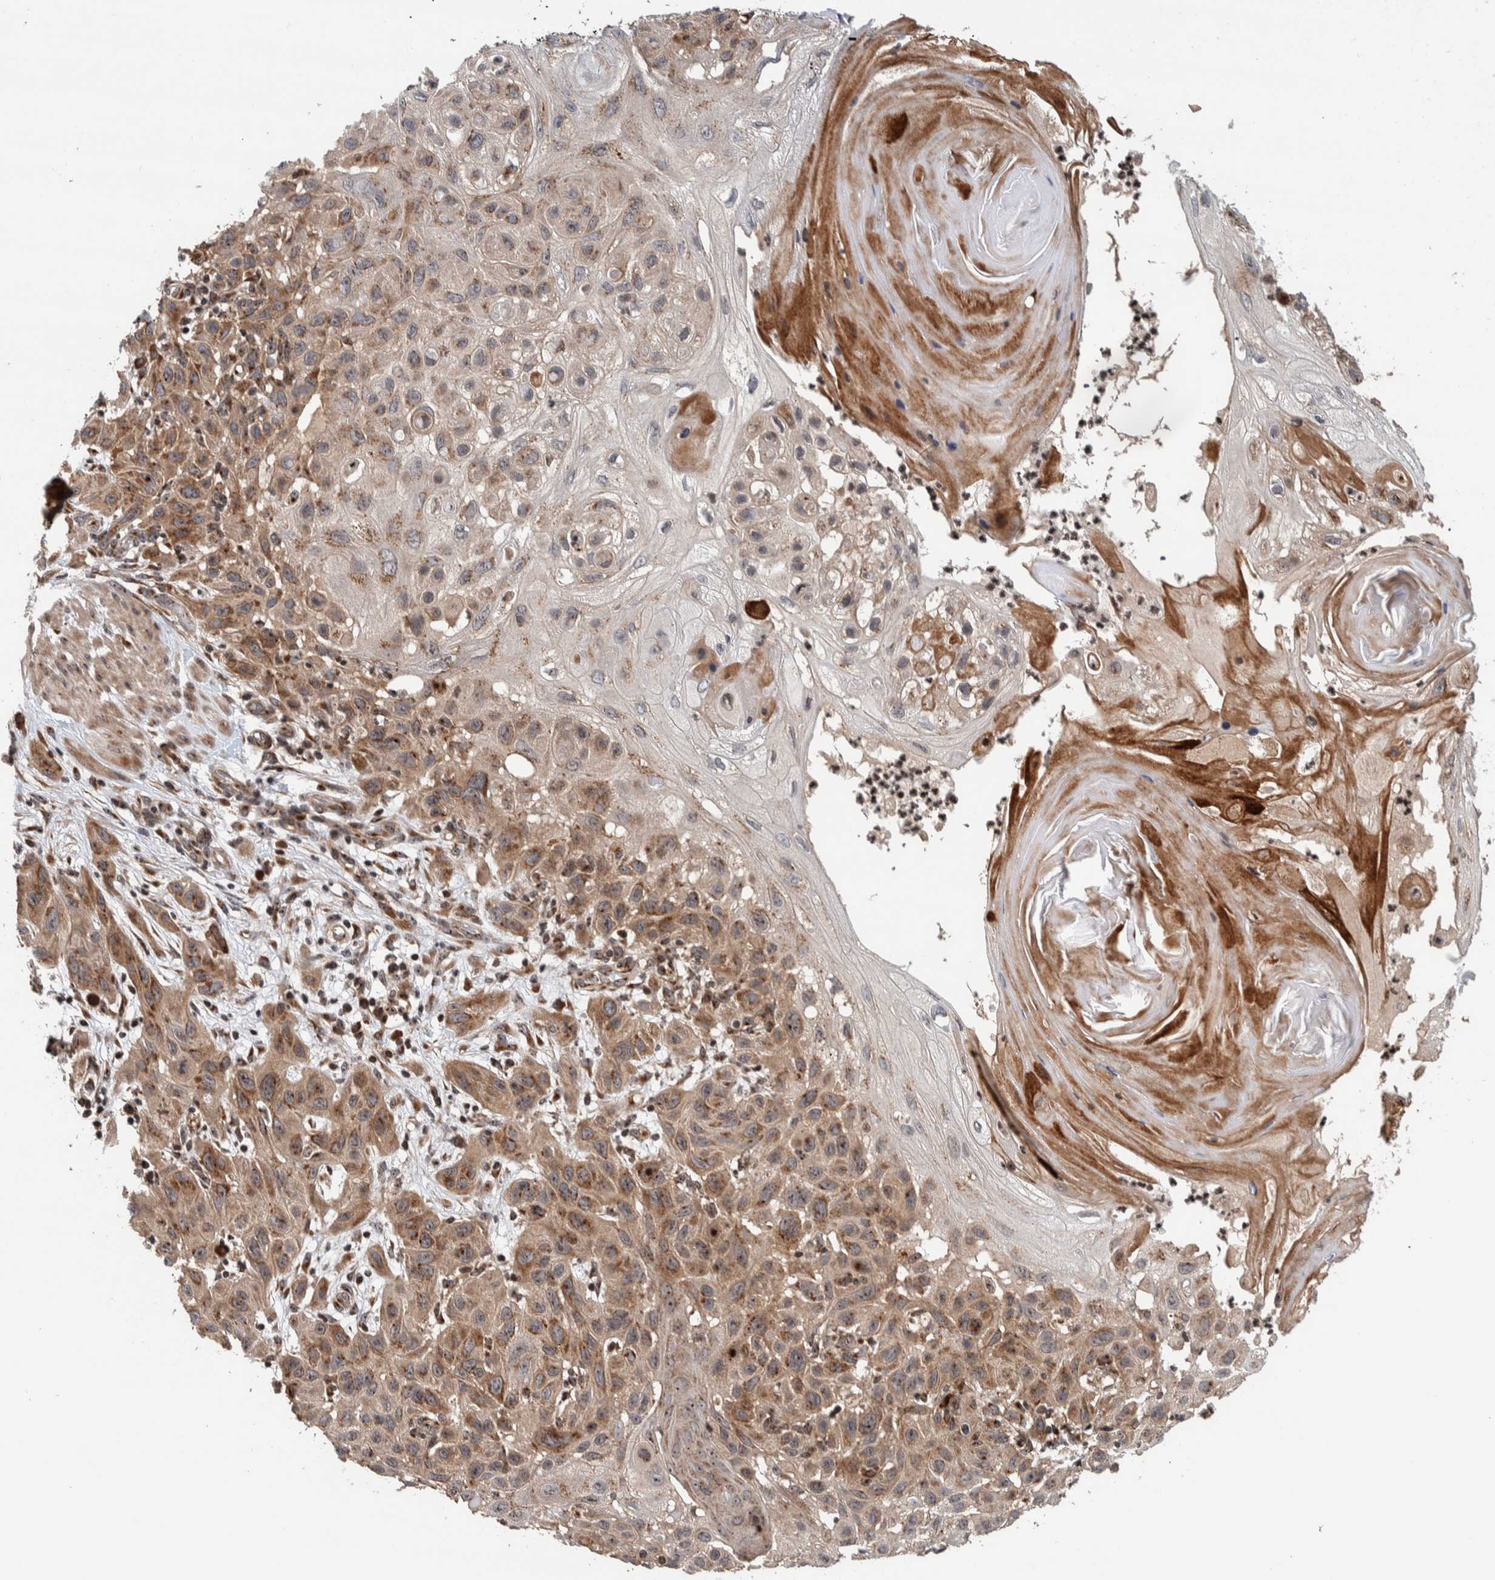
{"staining": {"intensity": "moderate", "quantity": ">75%", "location": "cytoplasmic/membranous,nuclear"}, "tissue": "skin cancer", "cell_type": "Tumor cells", "image_type": "cancer", "snomed": [{"axis": "morphology", "description": "Squamous cell carcinoma, NOS"}, {"axis": "topography", "description": "Skin"}], "caption": "A micrograph of human squamous cell carcinoma (skin) stained for a protein exhibits moderate cytoplasmic/membranous and nuclear brown staining in tumor cells.", "gene": "CCDC182", "patient": {"sex": "female", "age": 96}}